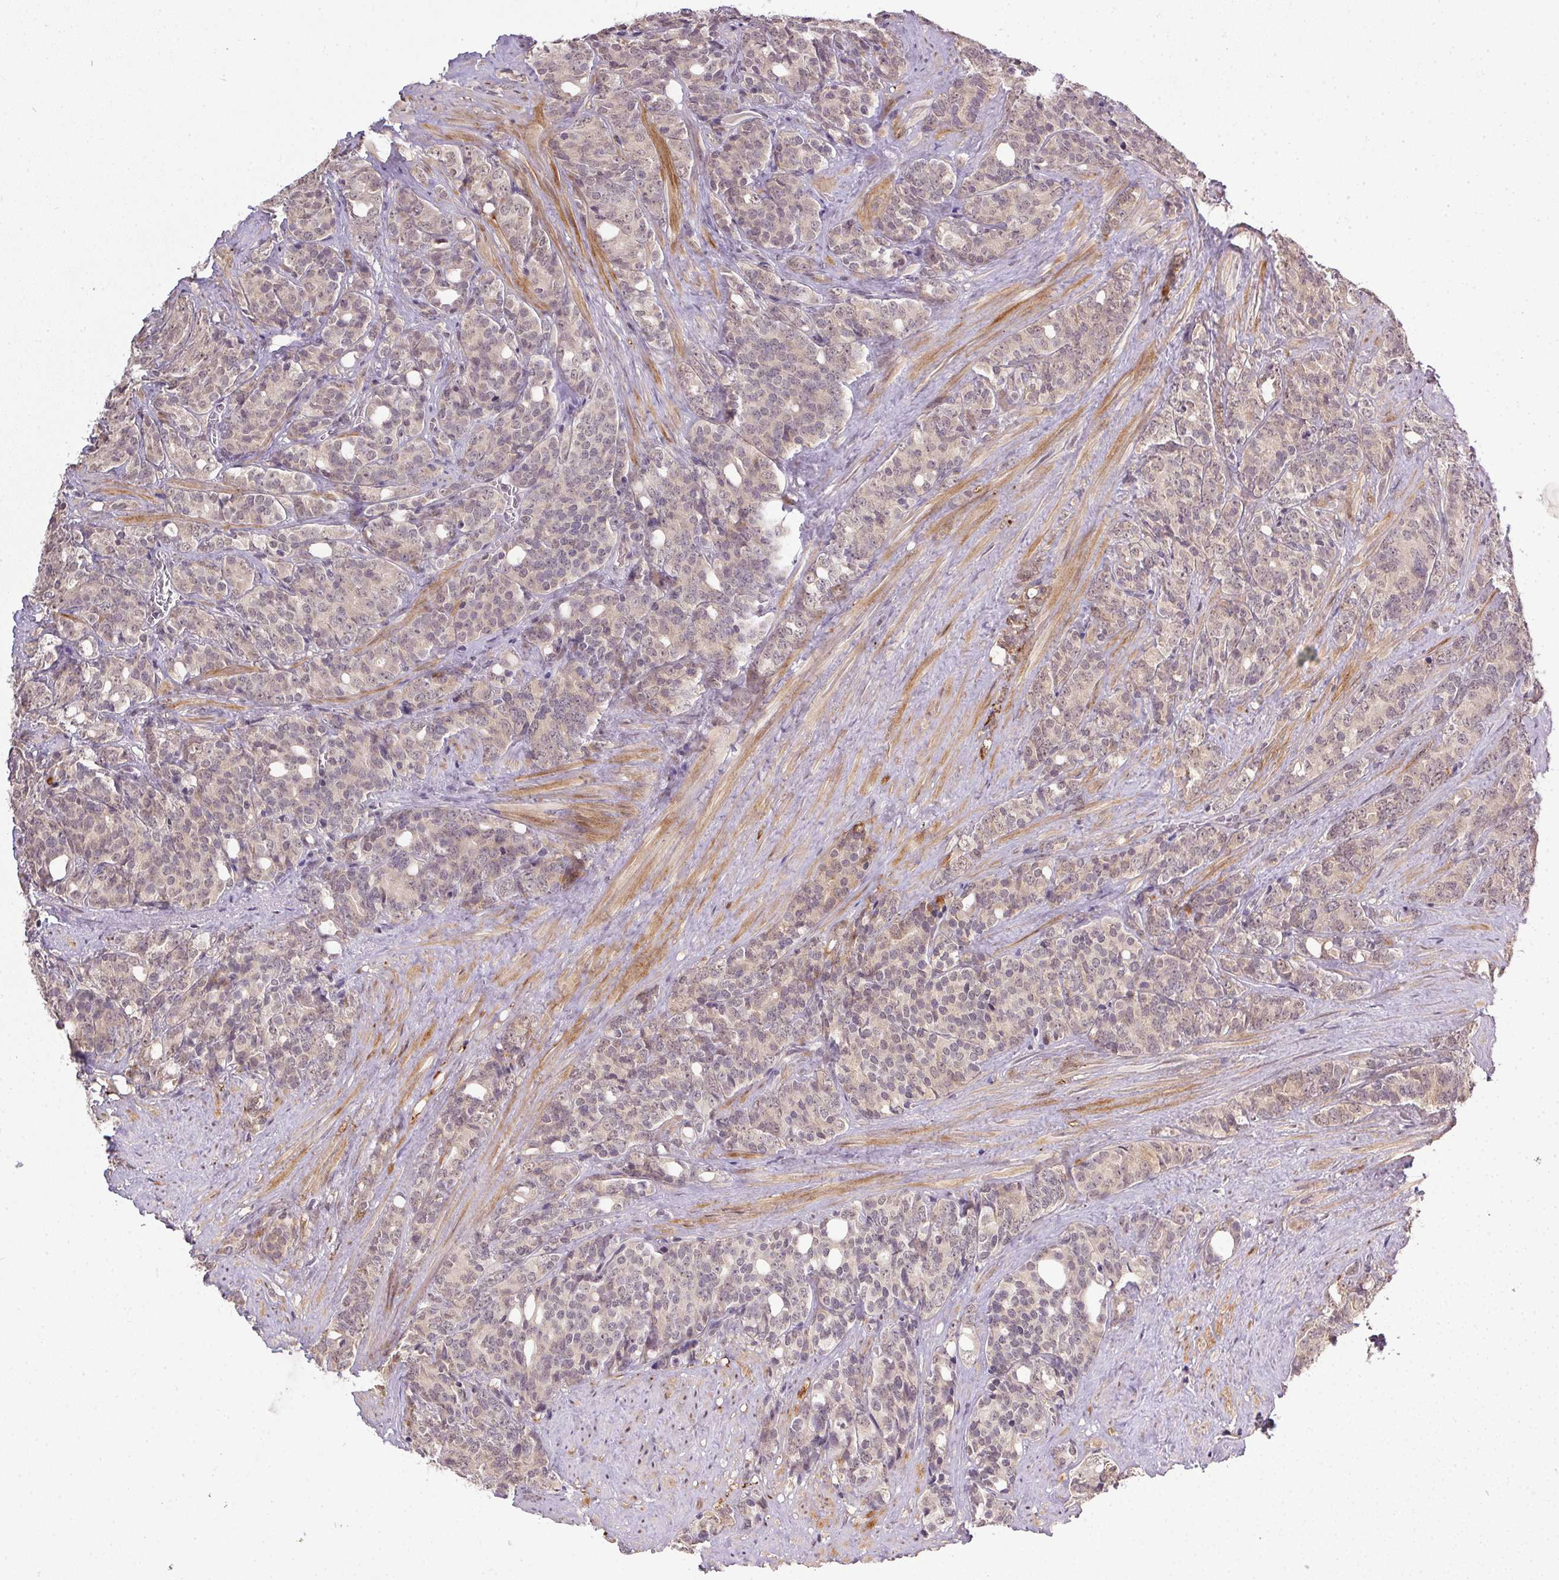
{"staining": {"intensity": "weak", "quantity": "<25%", "location": "cytoplasmic/membranous,nuclear"}, "tissue": "prostate cancer", "cell_type": "Tumor cells", "image_type": "cancer", "snomed": [{"axis": "morphology", "description": "Adenocarcinoma, High grade"}, {"axis": "topography", "description": "Prostate"}], "caption": "Human prostate high-grade adenocarcinoma stained for a protein using IHC demonstrates no positivity in tumor cells.", "gene": "PPP4R4", "patient": {"sex": "male", "age": 84}}